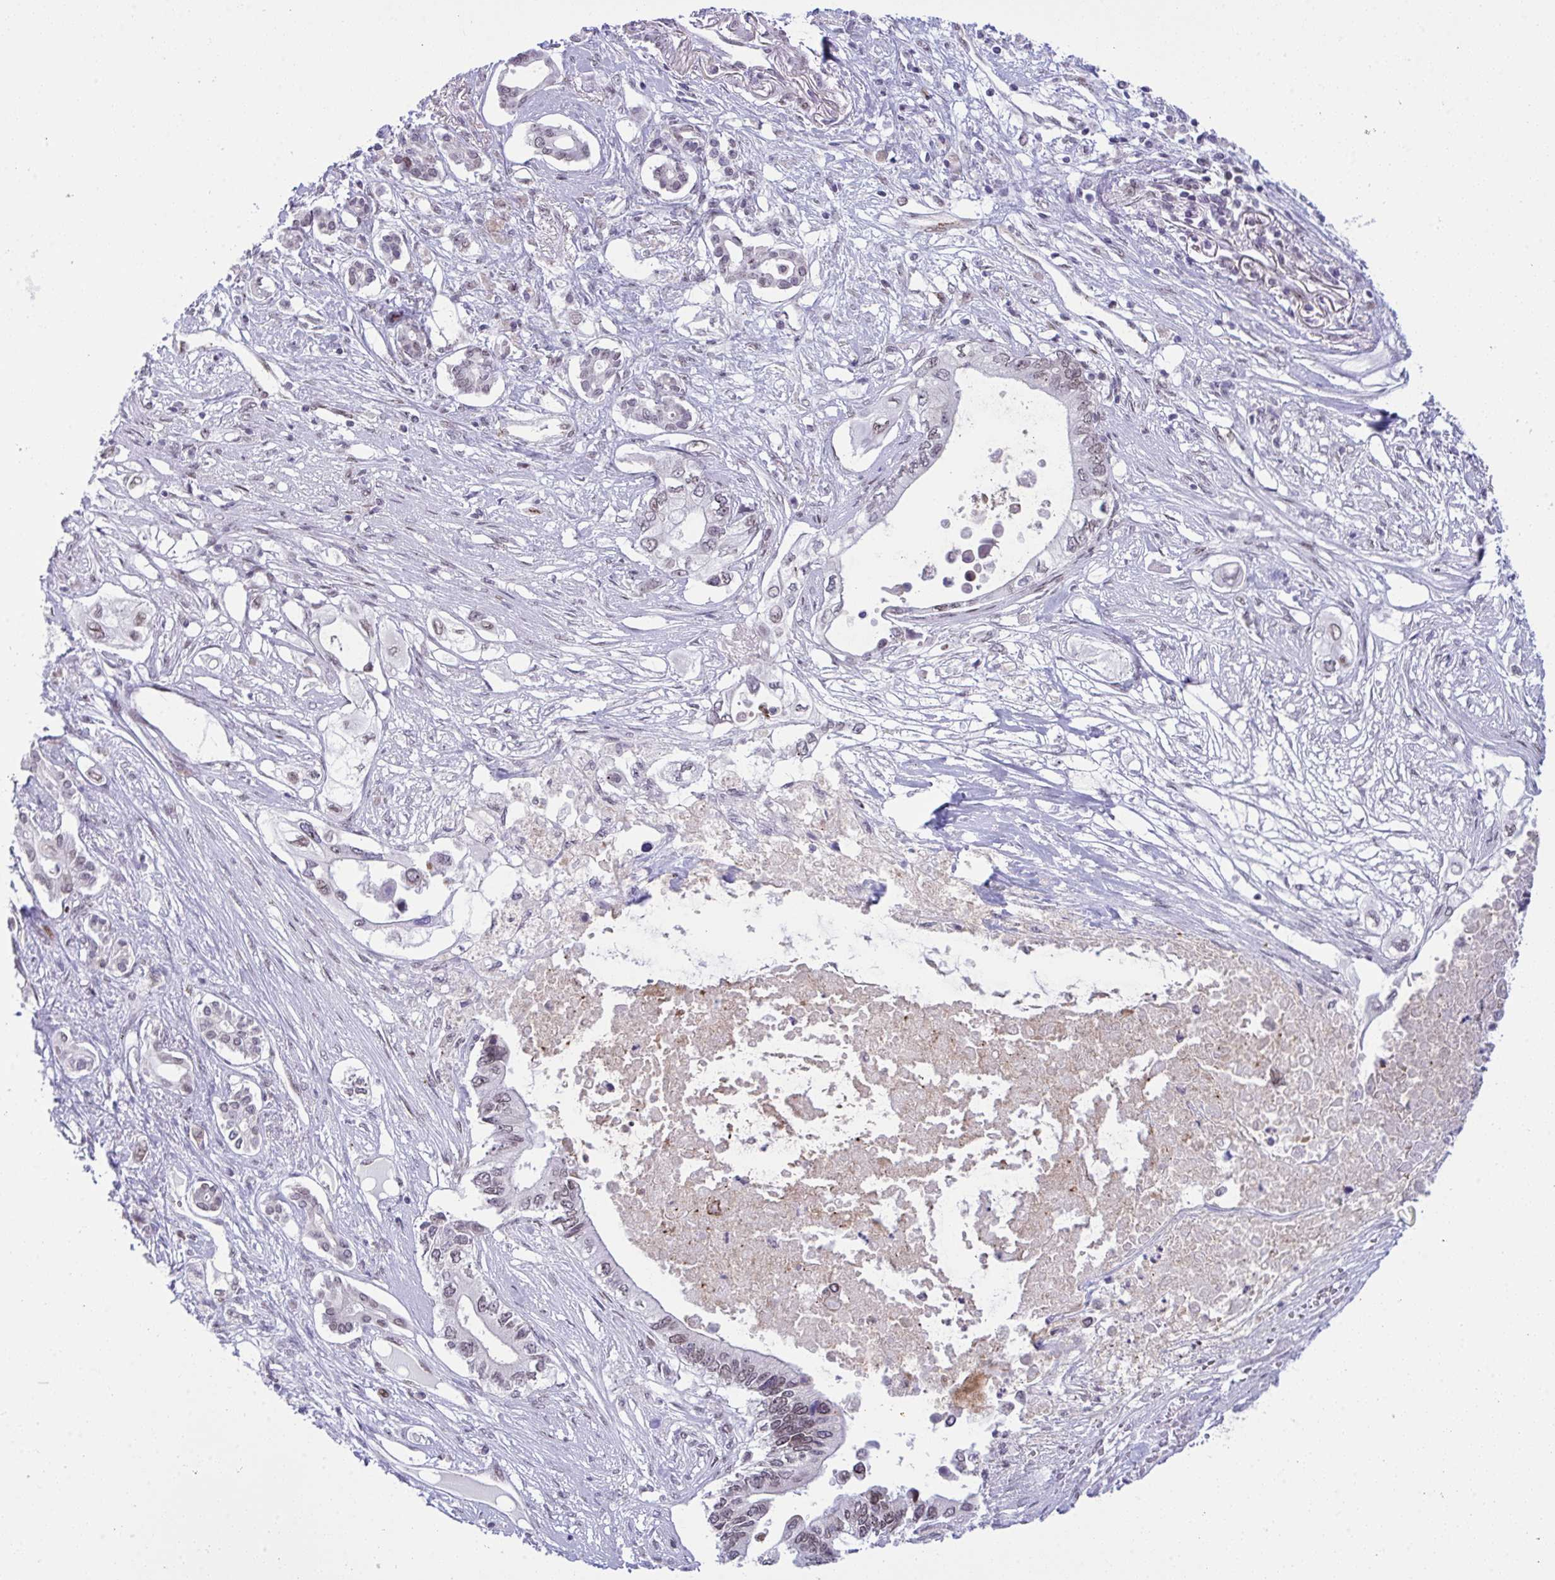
{"staining": {"intensity": "moderate", "quantity": "25%-75%", "location": "nuclear"}, "tissue": "pancreatic cancer", "cell_type": "Tumor cells", "image_type": "cancer", "snomed": [{"axis": "morphology", "description": "Adenocarcinoma, NOS"}, {"axis": "topography", "description": "Pancreas"}], "caption": "Immunohistochemical staining of pancreatic cancer (adenocarcinoma) shows medium levels of moderate nuclear positivity in about 25%-75% of tumor cells.", "gene": "ZFHX3", "patient": {"sex": "female", "age": 63}}